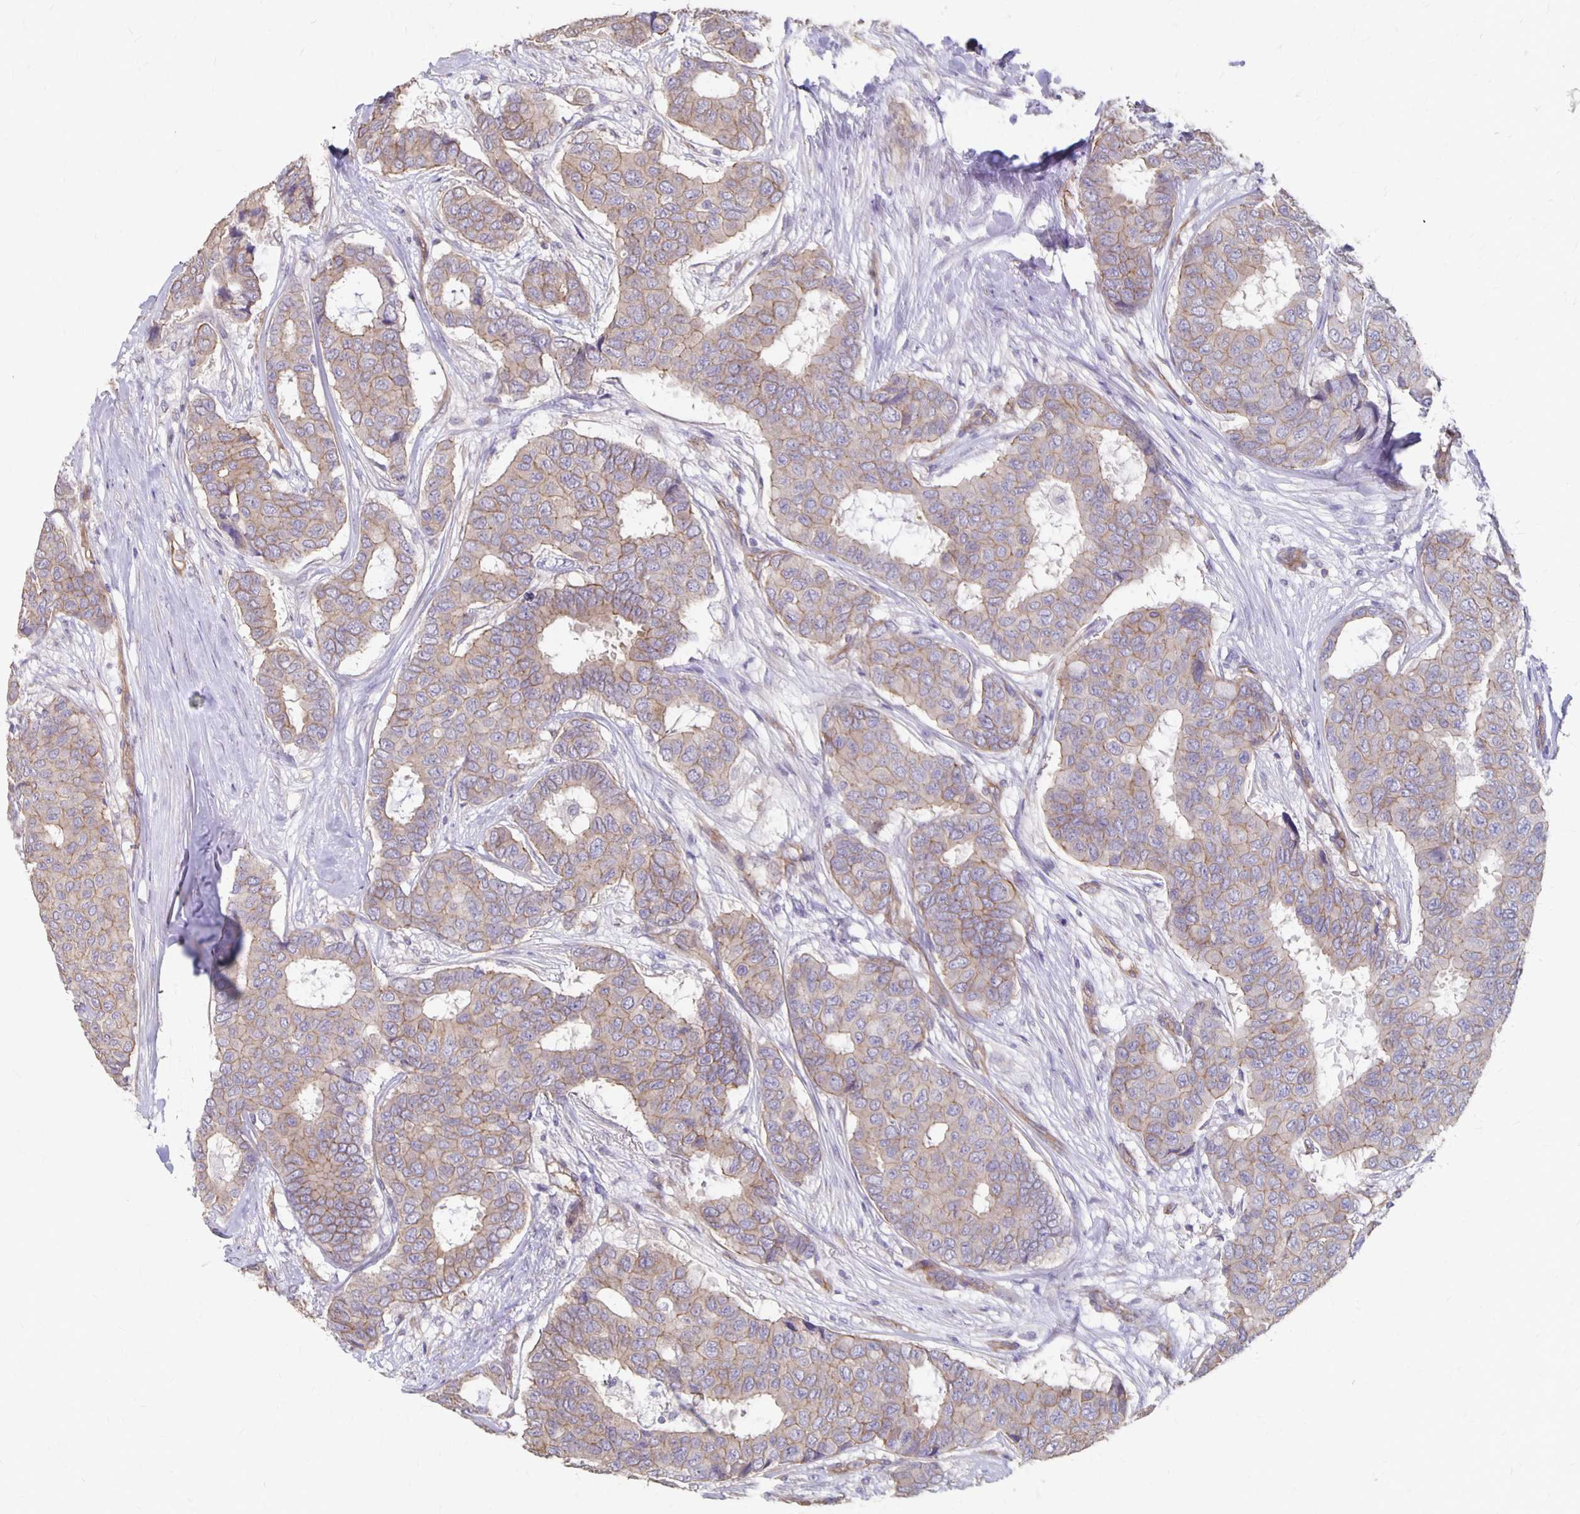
{"staining": {"intensity": "weak", "quantity": "25%-75%", "location": "cytoplasmic/membranous"}, "tissue": "breast cancer", "cell_type": "Tumor cells", "image_type": "cancer", "snomed": [{"axis": "morphology", "description": "Duct carcinoma"}, {"axis": "topography", "description": "Breast"}], "caption": "Infiltrating ductal carcinoma (breast) stained with IHC shows weak cytoplasmic/membranous positivity in approximately 25%-75% of tumor cells.", "gene": "PPP1R3E", "patient": {"sex": "female", "age": 75}}